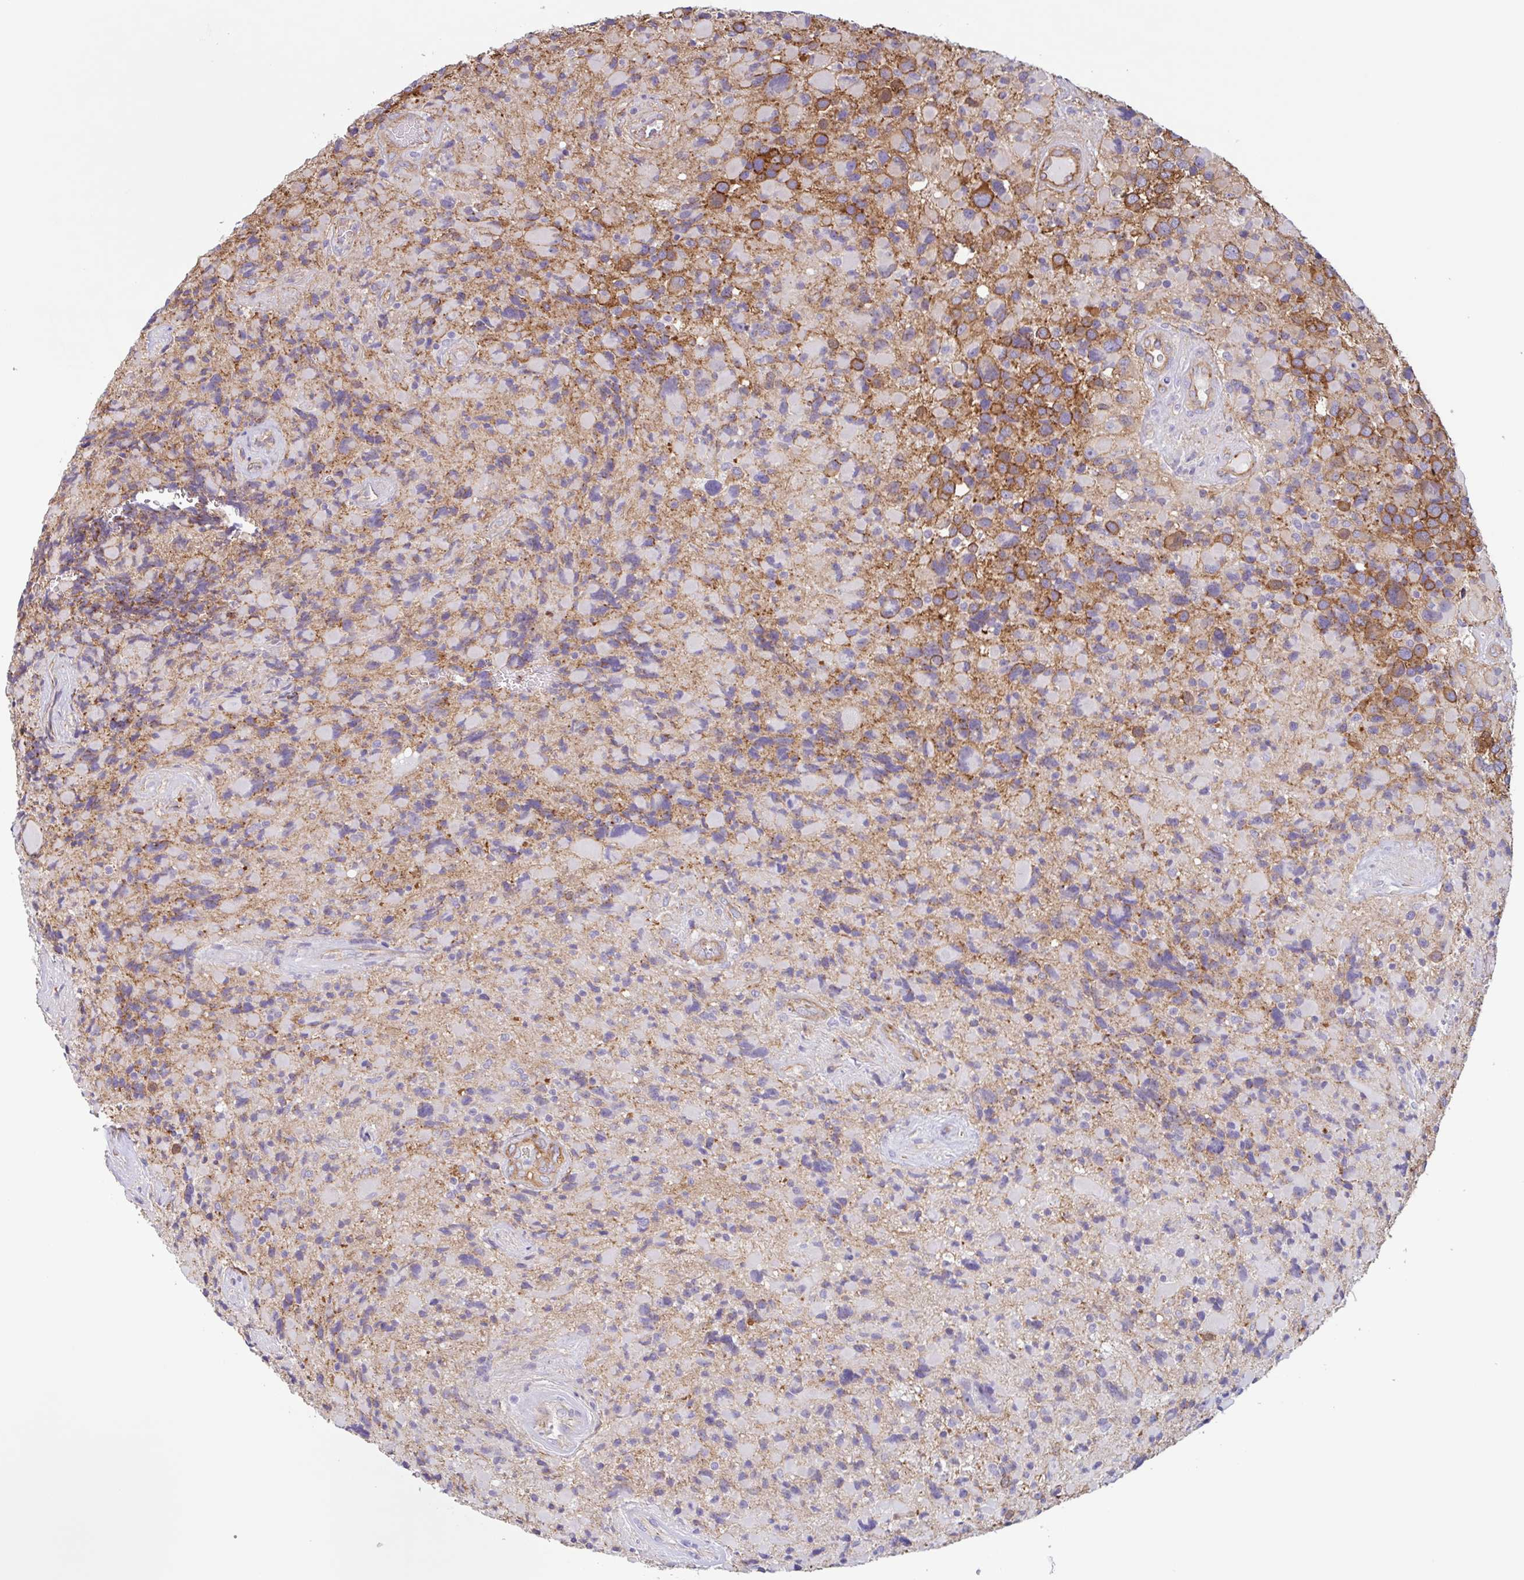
{"staining": {"intensity": "strong", "quantity": "25%-75%", "location": "cytoplasmic/membranous"}, "tissue": "glioma", "cell_type": "Tumor cells", "image_type": "cancer", "snomed": [{"axis": "morphology", "description": "Glioma, malignant, High grade"}, {"axis": "topography", "description": "Brain"}], "caption": "Immunohistochemical staining of glioma exhibits strong cytoplasmic/membranous protein staining in about 25%-75% of tumor cells. The staining is performed using DAB brown chromogen to label protein expression. The nuclei are counter-stained blue using hematoxylin.", "gene": "MYH10", "patient": {"sex": "female", "age": 40}}